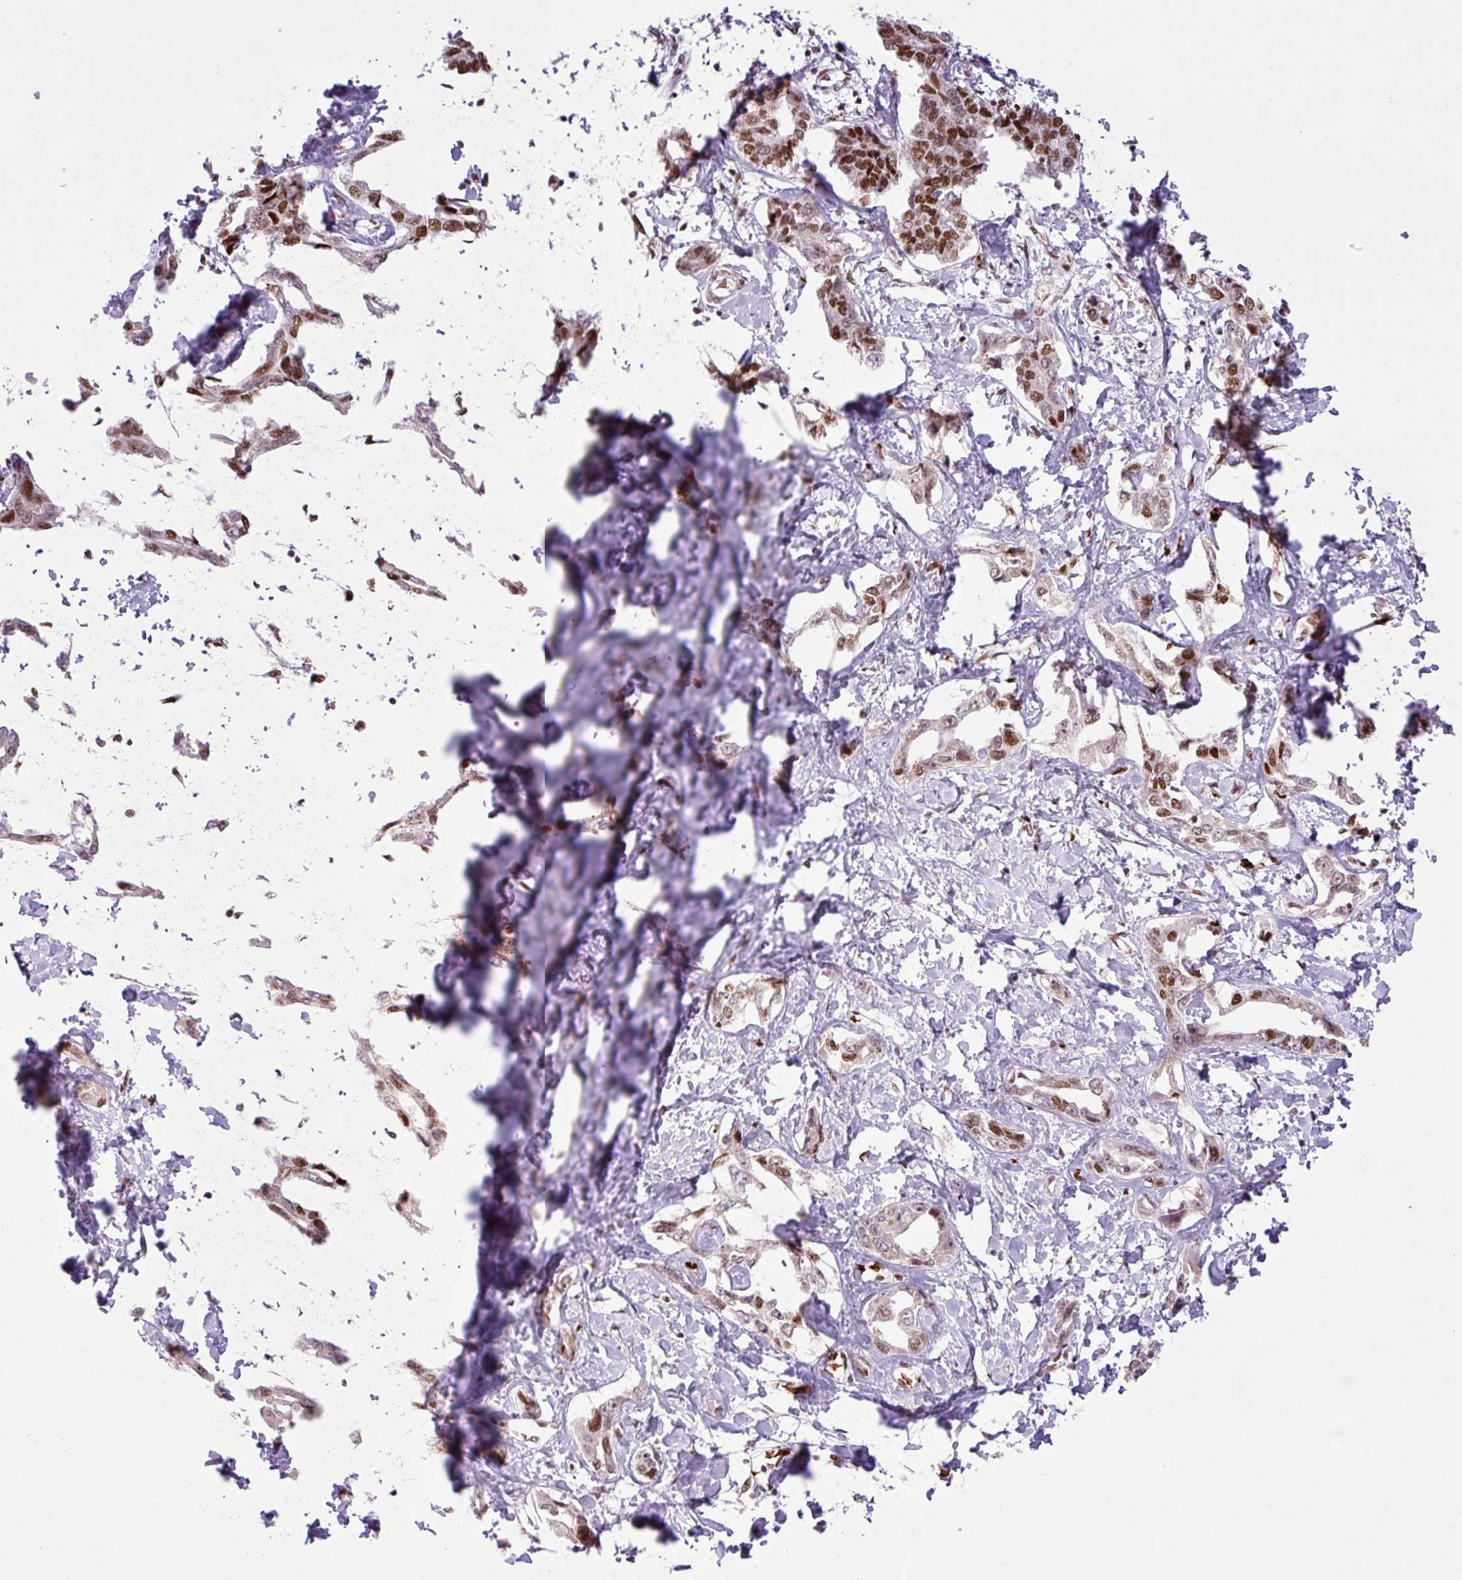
{"staining": {"intensity": "strong", "quantity": ">75%", "location": "nuclear"}, "tissue": "liver cancer", "cell_type": "Tumor cells", "image_type": "cancer", "snomed": [{"axis": "morphology", "description": "Cholangiocarcinoma"}, {"axis": "topography", "description": "Liver"}], "caption": "Immunohistochemical staining of human liver cancer (cholangiocarcinoma) exhibits high levels of strong nuclear expression in approximately >75% of tumor cells.", "gene": "PRDM5", "patient": {"sex": "male", "age": 59}}